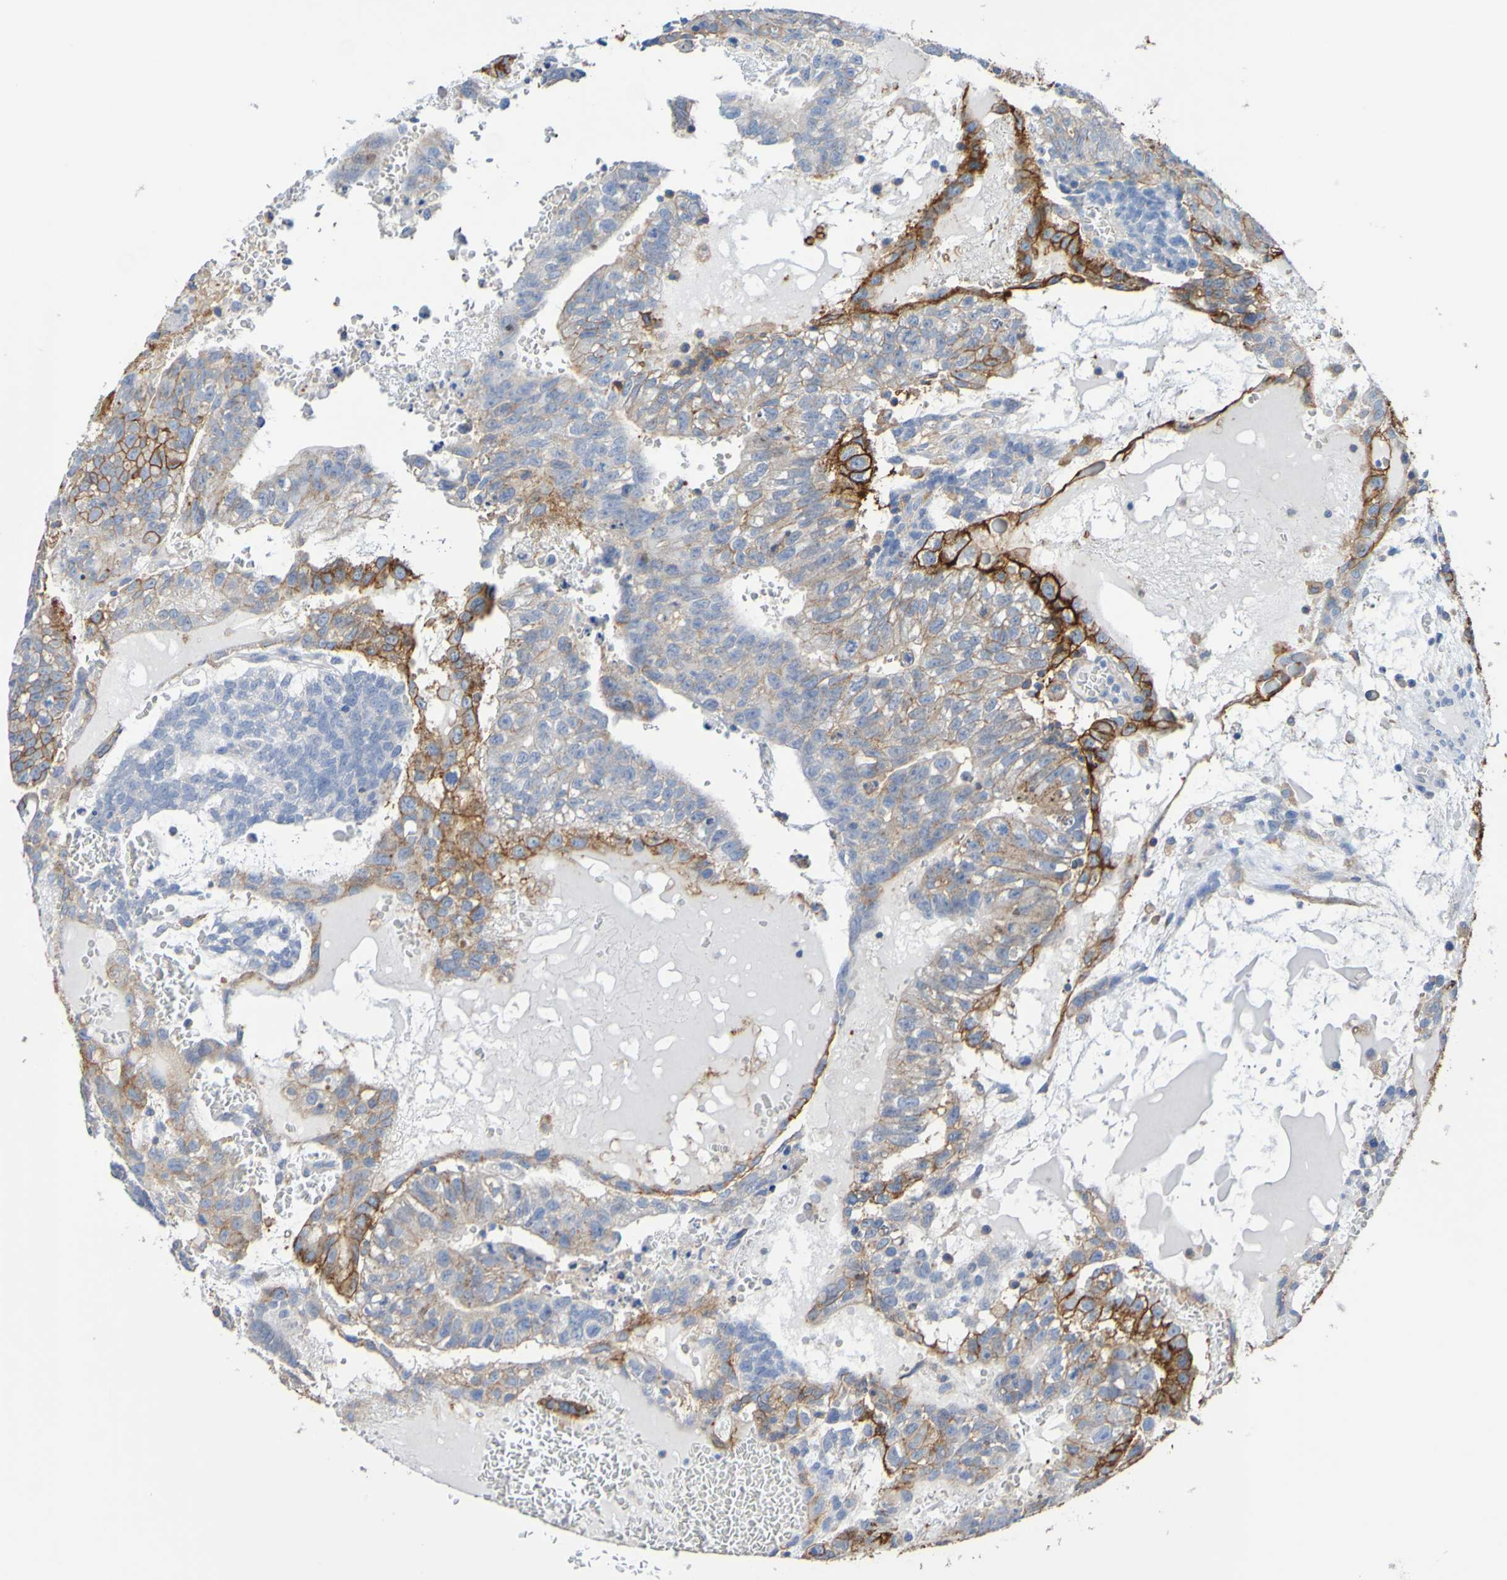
{"staining": {"intensity": "strong", "quantity": "25%-75%", "location": "cytoplasmic/membranous"}, "tissue": "testis cancer", "cell_type": "Tumor cells", "image_type": "cancer", "snomed": [{"axis": "morphology", "description": "Seminoma, NOS"}, {"axis": "morphology", "description": "Carcinoma, Embryonal, NOS"}, {"axis": "topography", "description": "Testis"}], "caption": "Embryonal carcinoma (testis) tissue reveals strong cytoplasmic/membranous staining in approximately 25%-75% of tumor cells", "gene": "SLC3A2", "patient": {"sex": "male", "age": 52}}